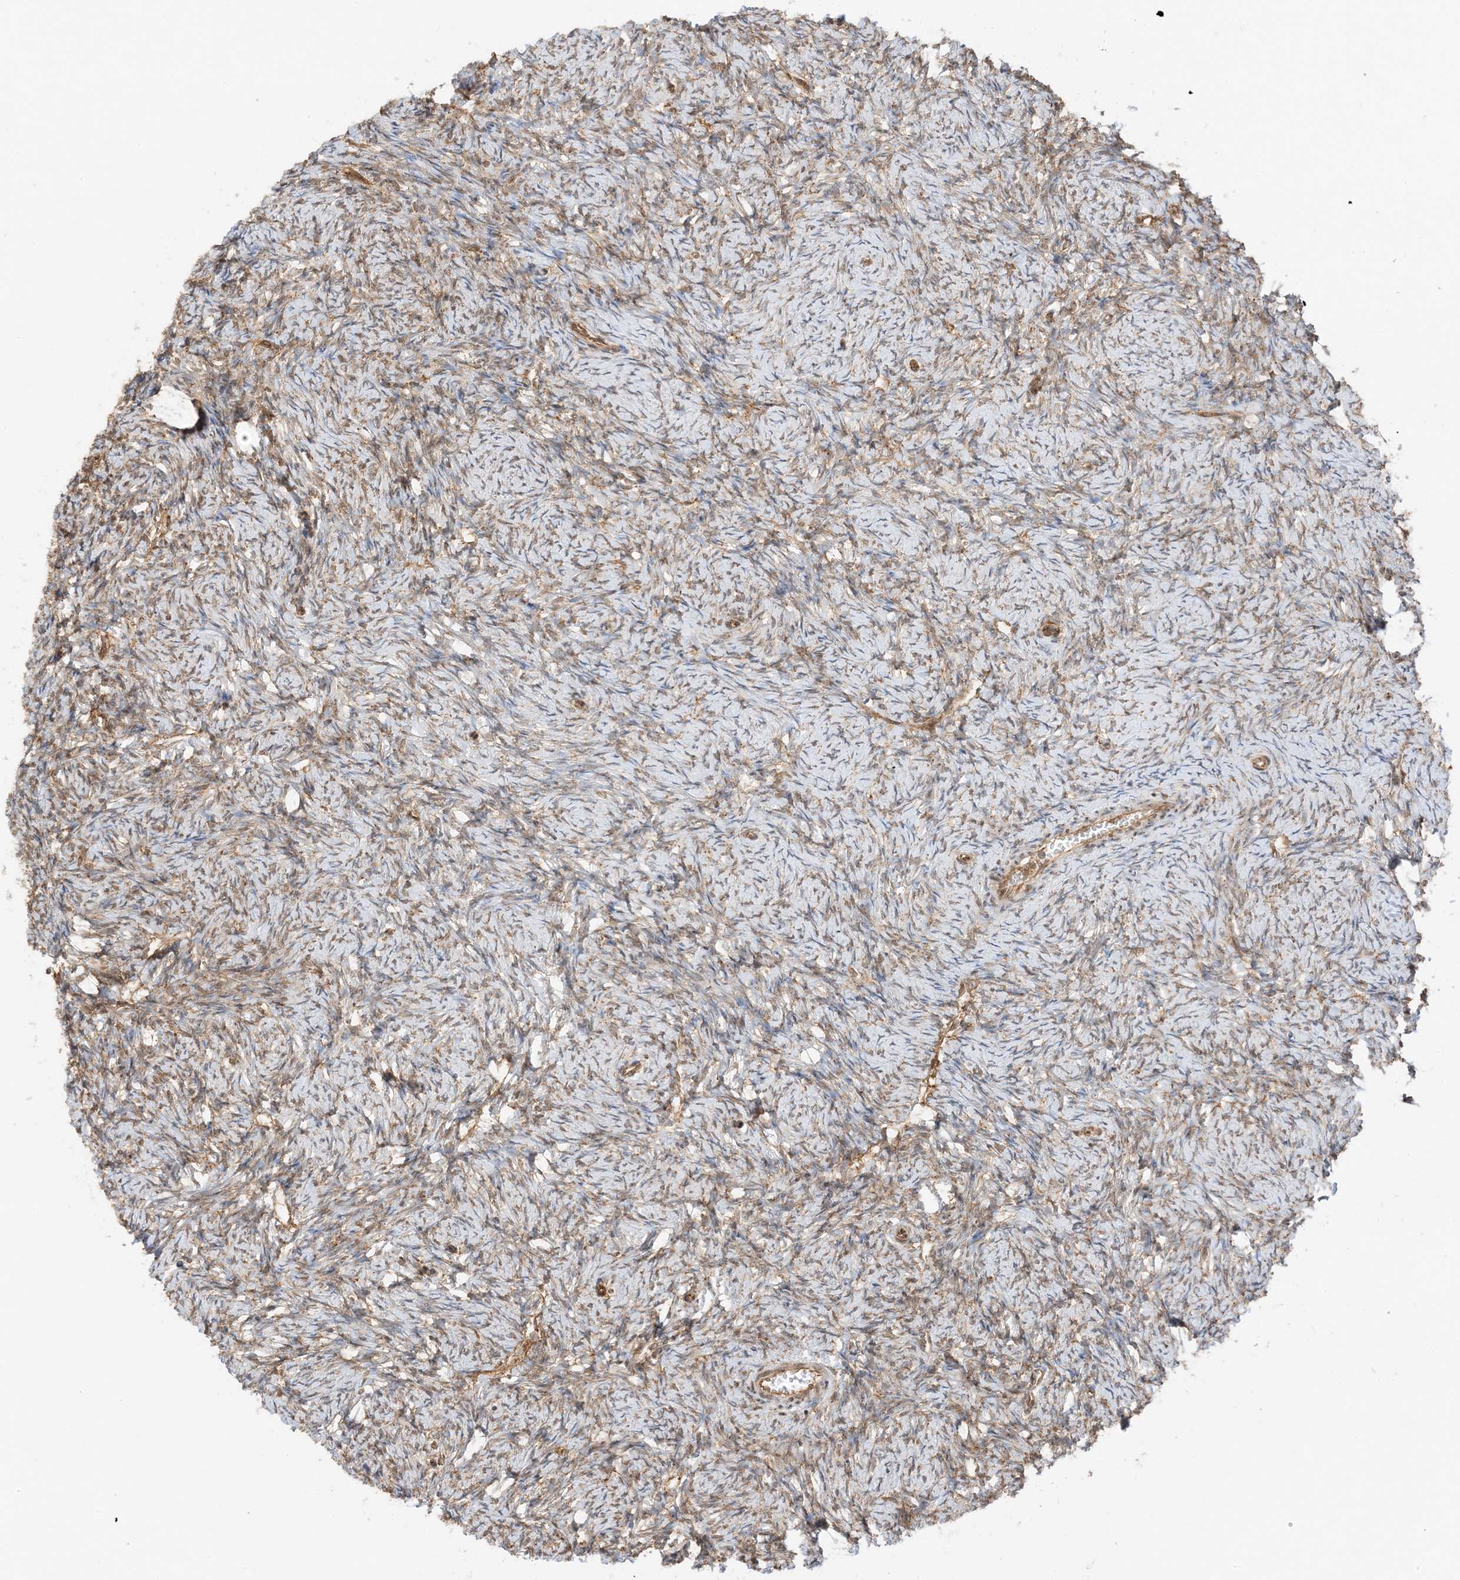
{"staining": {"intensity": "weak", "quantity": ">75%", "location": "cytoplasmic/membranous"}, "tissue": "ovary", "cell_type": "Ovarian stroma cells", "image_type": "normal", "snomed": [{"axis": "morphology", "description": "Normal tissue, NOS"}, {"axis": "morphology", "description": "Cyst, NOS"}, {"axis": "topography", "description": "Ovary"}], "caption": "This image displays normal ovary stained with immunohistochemistry to label a protein in brown. The cytoplasmic/membranous of ovarian stroma cells show weak positivity for the protein. Nuclei are counter-stained blue.", "gene": "UBAP2L", "patient": {"sex": "female", "age": 33}}